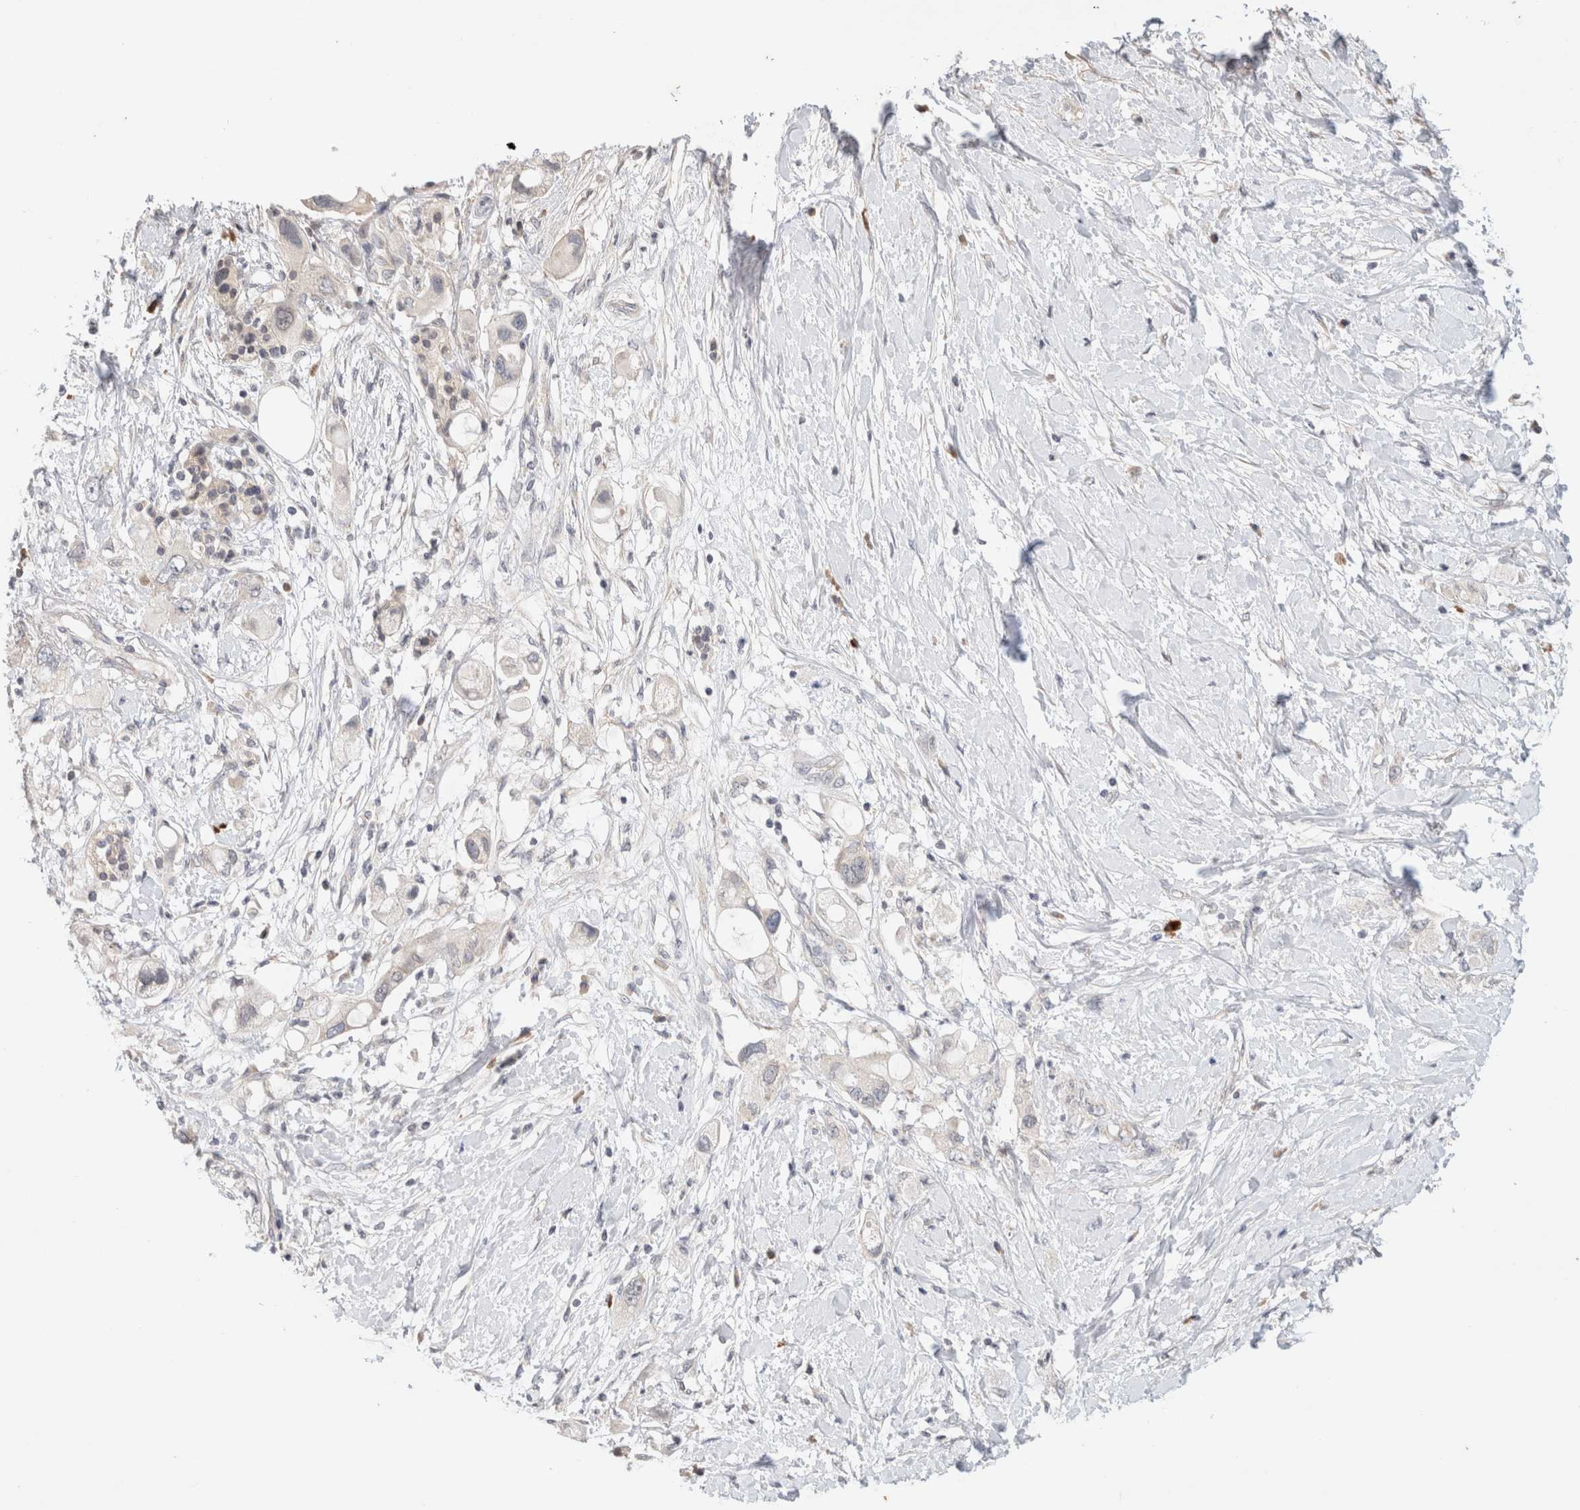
{"staining": {"intensity": "negative", "quantity": "none", "location": "none"}, "tissue": "pancreatic cancer", "cell_type": "Tumor cells", "image_type": "cancer", "snomed": [{"axis": "morphology", "description": "Adenocarcinoma, NOS"}, {"axis": "topography", "description": "Pancreas"}], "caption": "Human adenocarcinoma (pancreatic) stained for a protein using IHC demonstrates no positivity in tumor cells.", "gene": "SPRTN", "patient": {"sex": "female", "age": 56}}